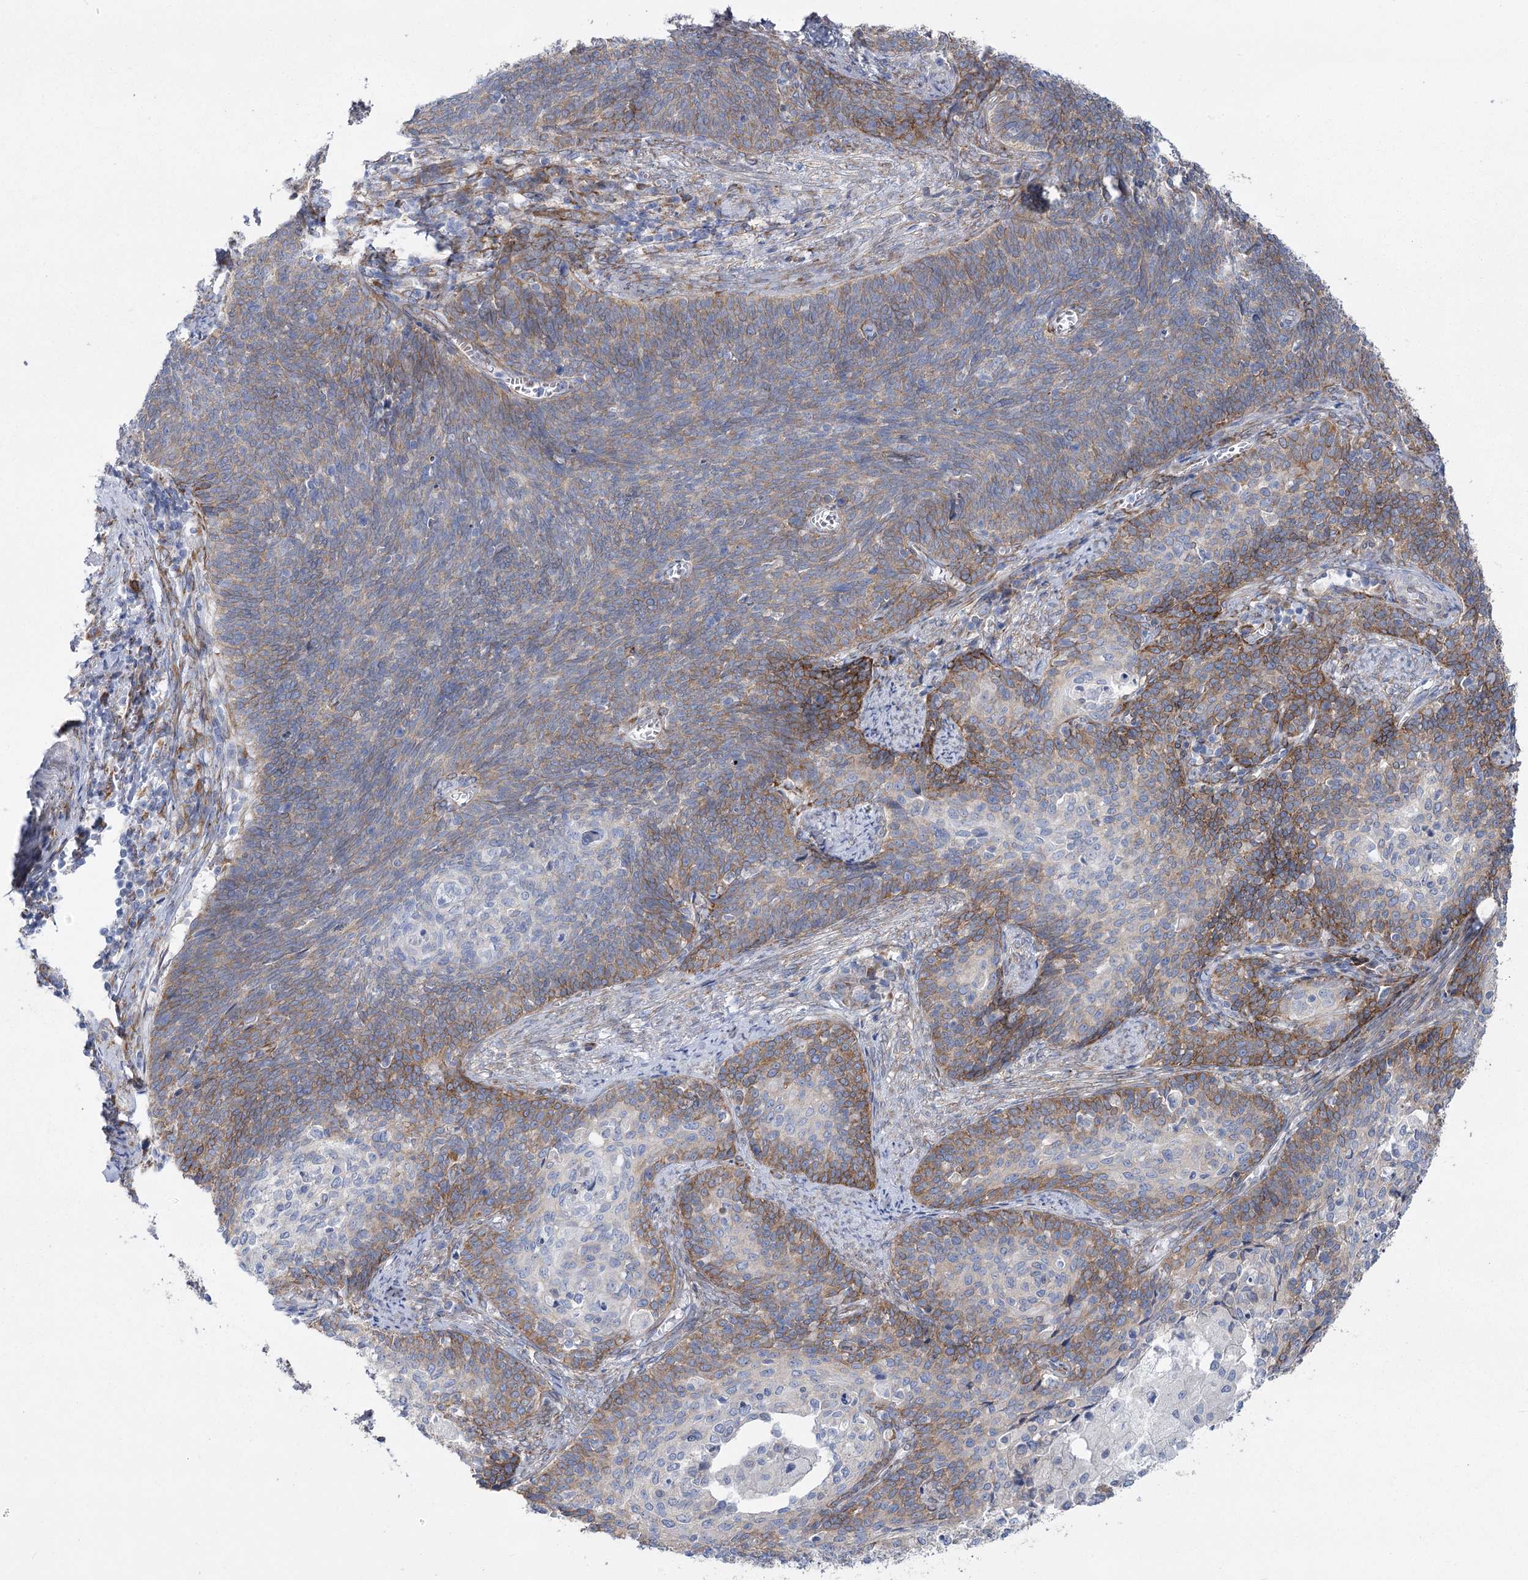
{"staining": {"intensity": "moderate", "quantity": "25%-75%", "location": "cytoplasmic/membranous"}, "tissue": "cervical cancer", "cell_type": "Tumor cells", "image_type": "cancer", "snomed": [{"axis": "morphology", "description": "Squamous cell carcinoma, NOS"}, {"axis": "topography", "description": "Cervix"}], "caption": "Immunohistochemical staining of cervical squamous cell carcinoma reveals moderate cytoplasmic/membranous protein expression in about 25%-75% of tumor cells. (DAB (3,3'-diaminobenzidine) = brown stain, brightfield microscopy at high magnification).", "gene": "YTHDC2", "patient": {"sex": "female", "age": 39}}